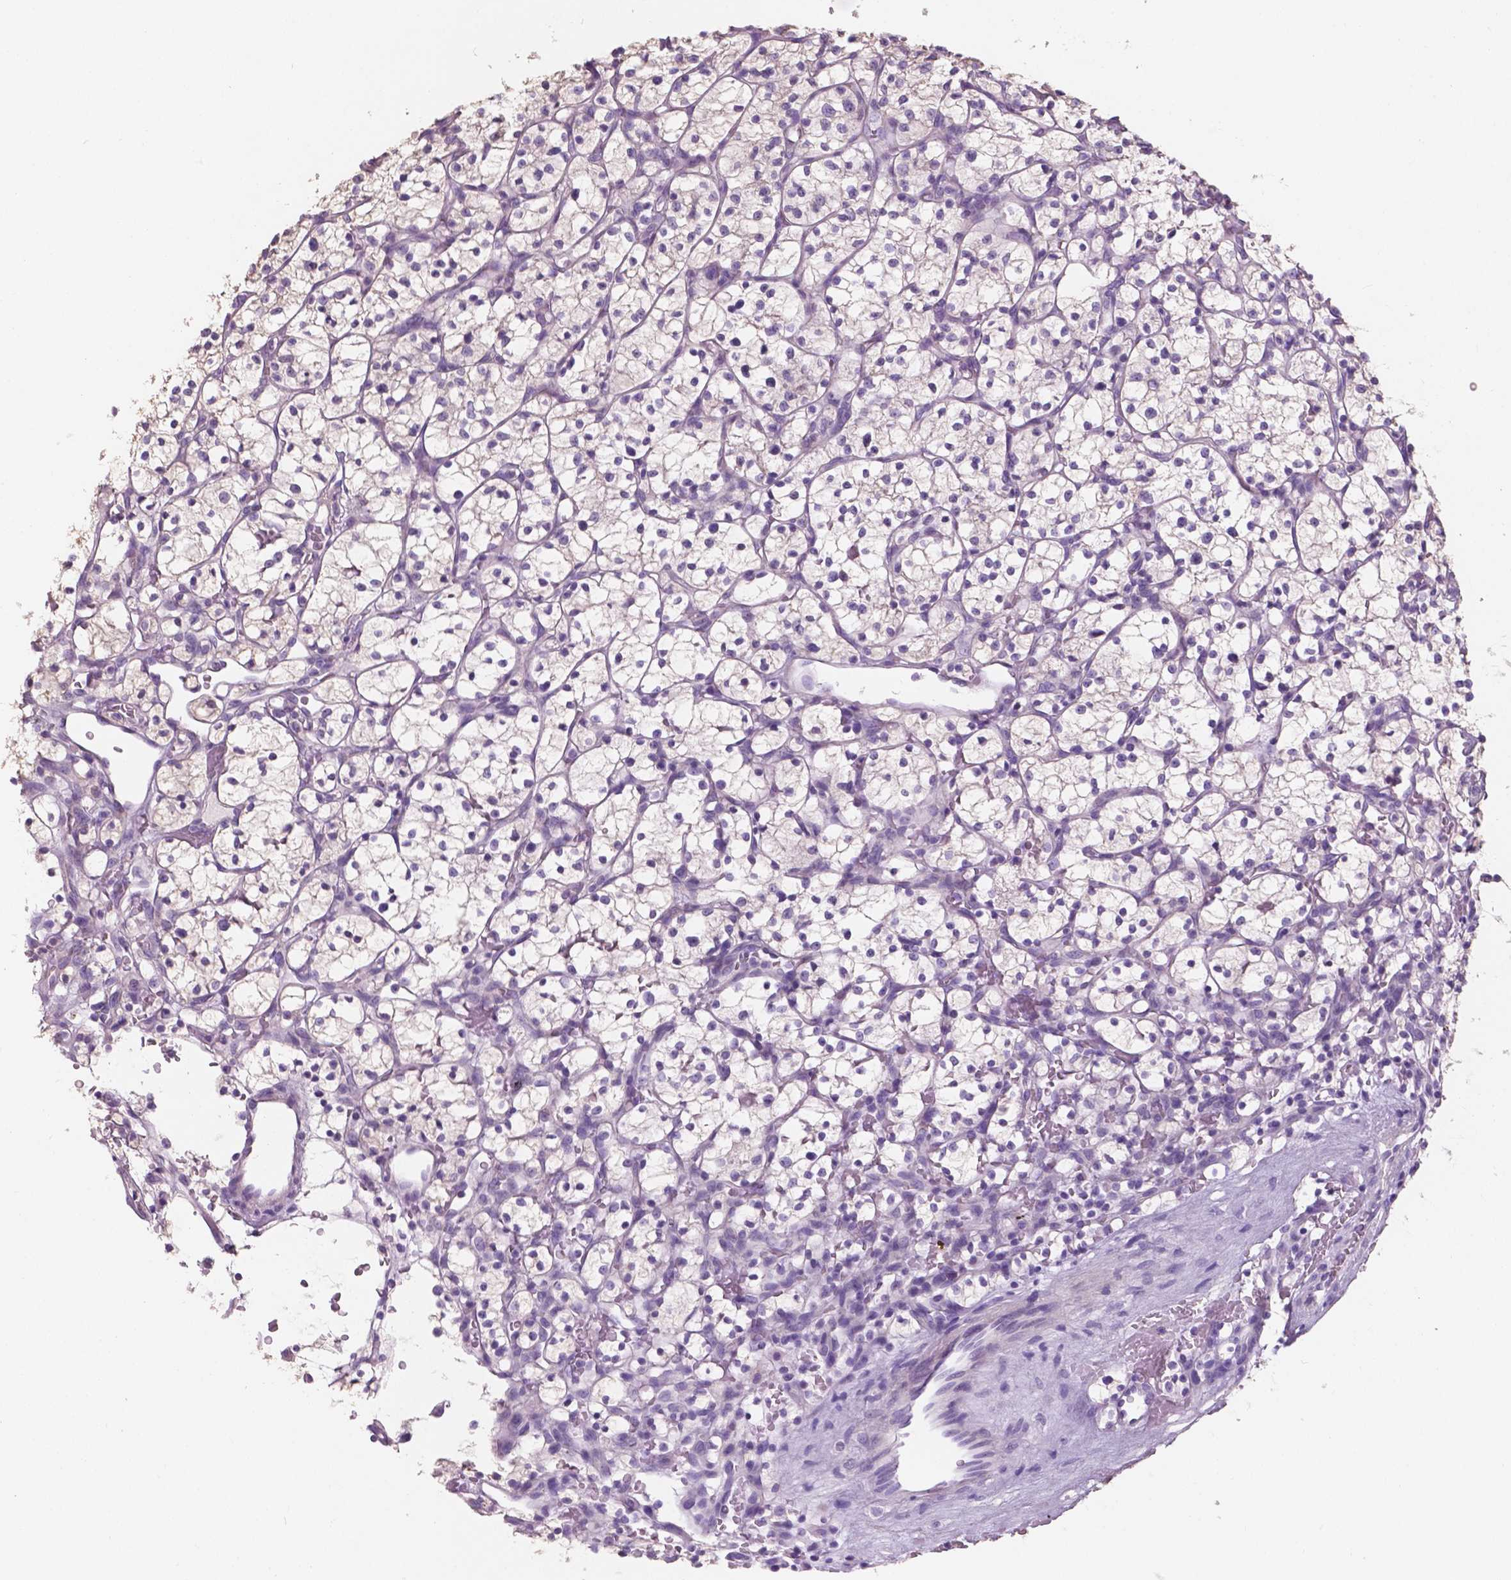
{"staining": {"intensity": "negative", "quantity": "none", "location": "none"}, "tissue": "renal cancer", "cell_type": "Tumor cells", "image_type": "cancer", "snomed": [{"axis": "morphology", "description": "Adenocarcinoma, NOS"}, {"axis": "topography", "description": "Kidney"}], "caption": "DAB immunohistochemical staining of human adenocarcinoma (renal) reveals no significant expression in tumor cells.", "gene": "SBSN", "patient": {"sex": "female", "age": 64}}